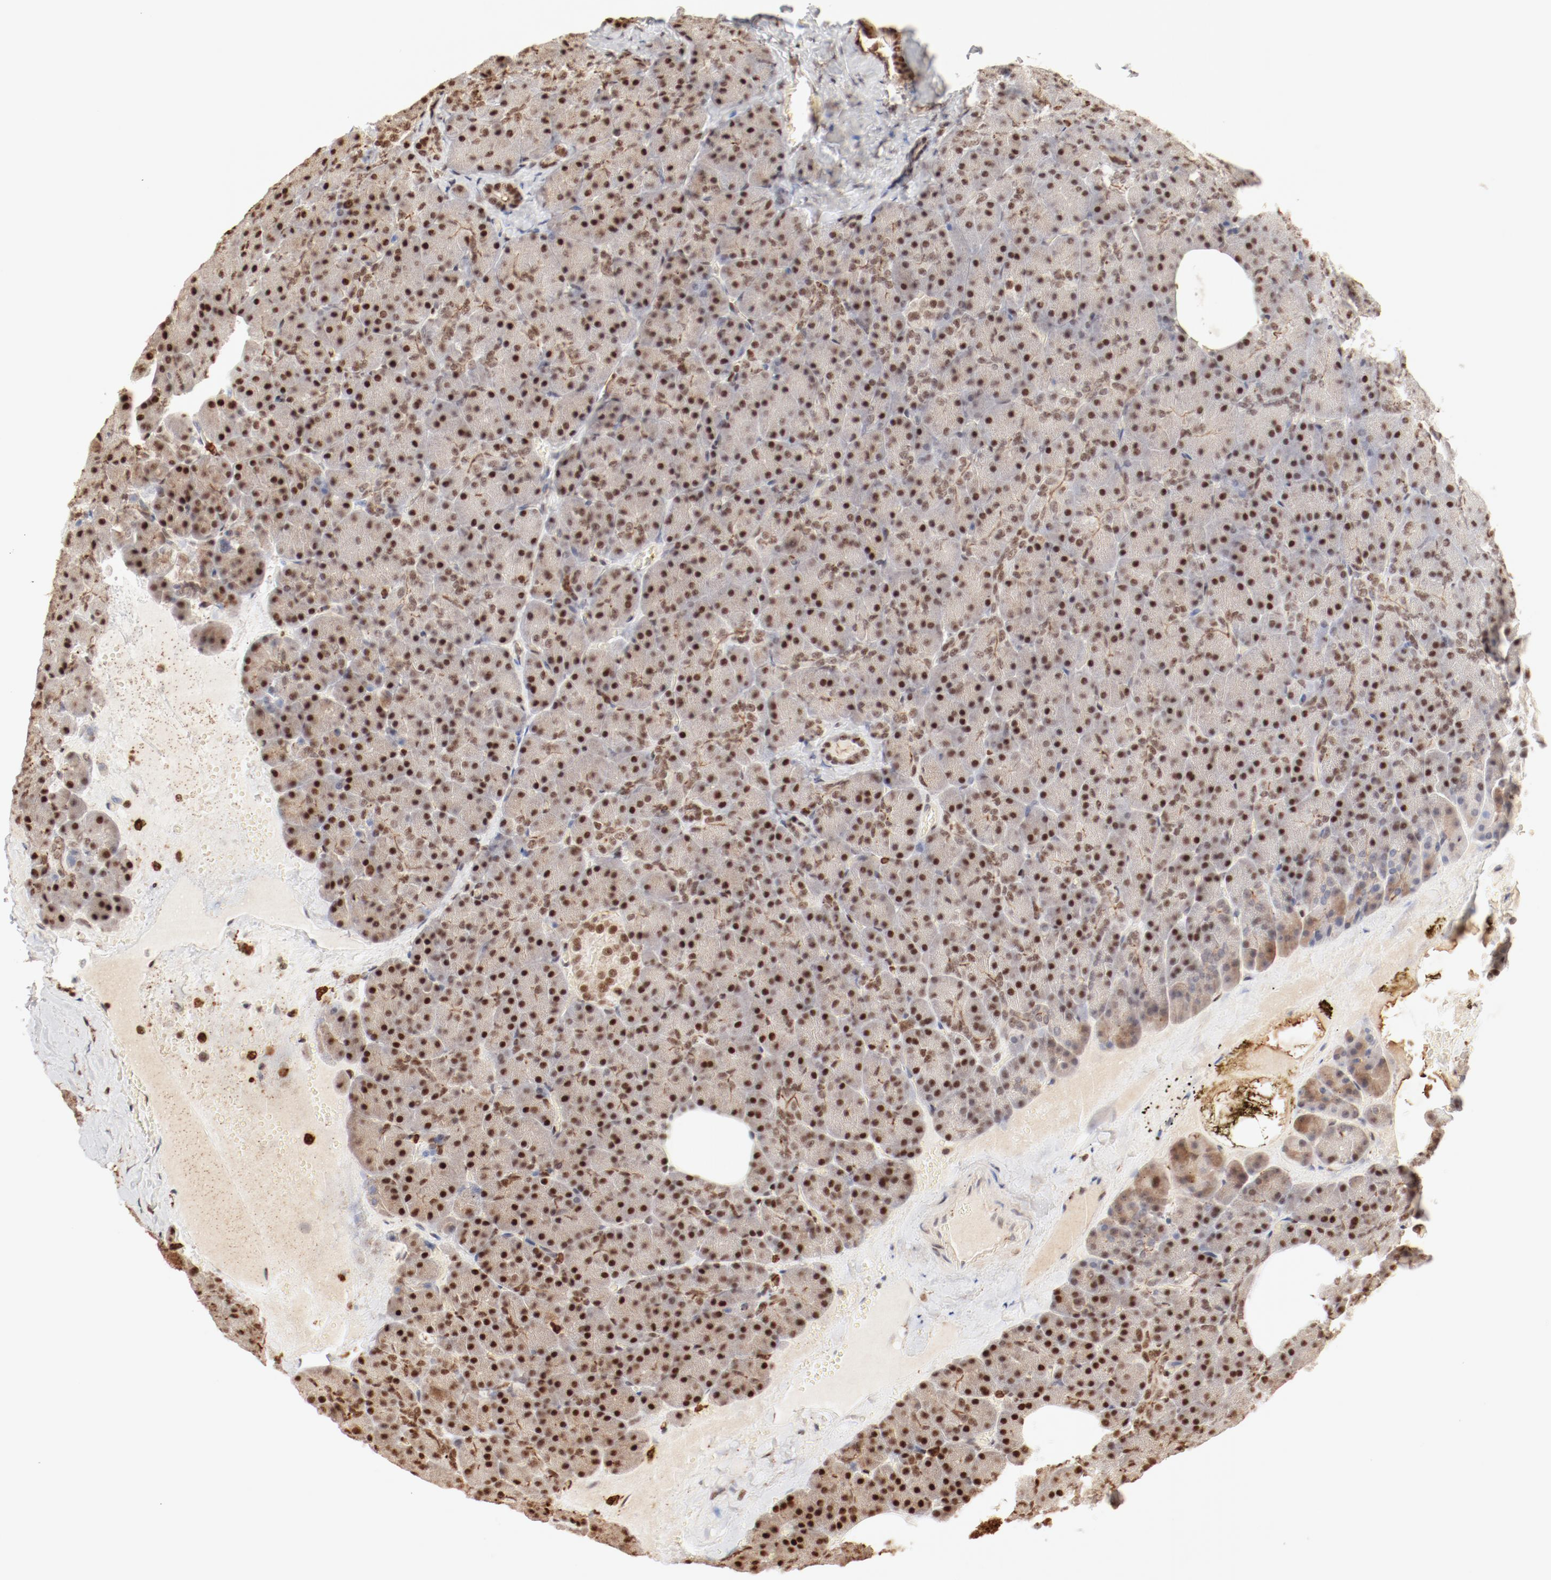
{"staining": {"intensity": "strong", "quantity": ">75%", "location": "nuclear"}, "tissue": "carcinoid", "cell_type": "Tumor cells", "image_type": "cancer", "snomed": [{"axis": "morphology", "description": "Normal tissue, NOS"}, {"axis": "morphology", "description": "Carcinoid, malignant, NOS"}, {"axis": "topography", "description": "Pancreas"}], "caption": "Immunohistochemical staining of human carcinoid (malignant) demonstrates strong nuclear protein staining in approximately >75% of tumor cells. (Stains: DAB (3,3'-diaminobenzidine) in brown, nuclei in blue, Microscopy: brightfield microscopy at high magnification).", "gene": "FAM50A", "patient": {"sex": "female", "age": 35}}